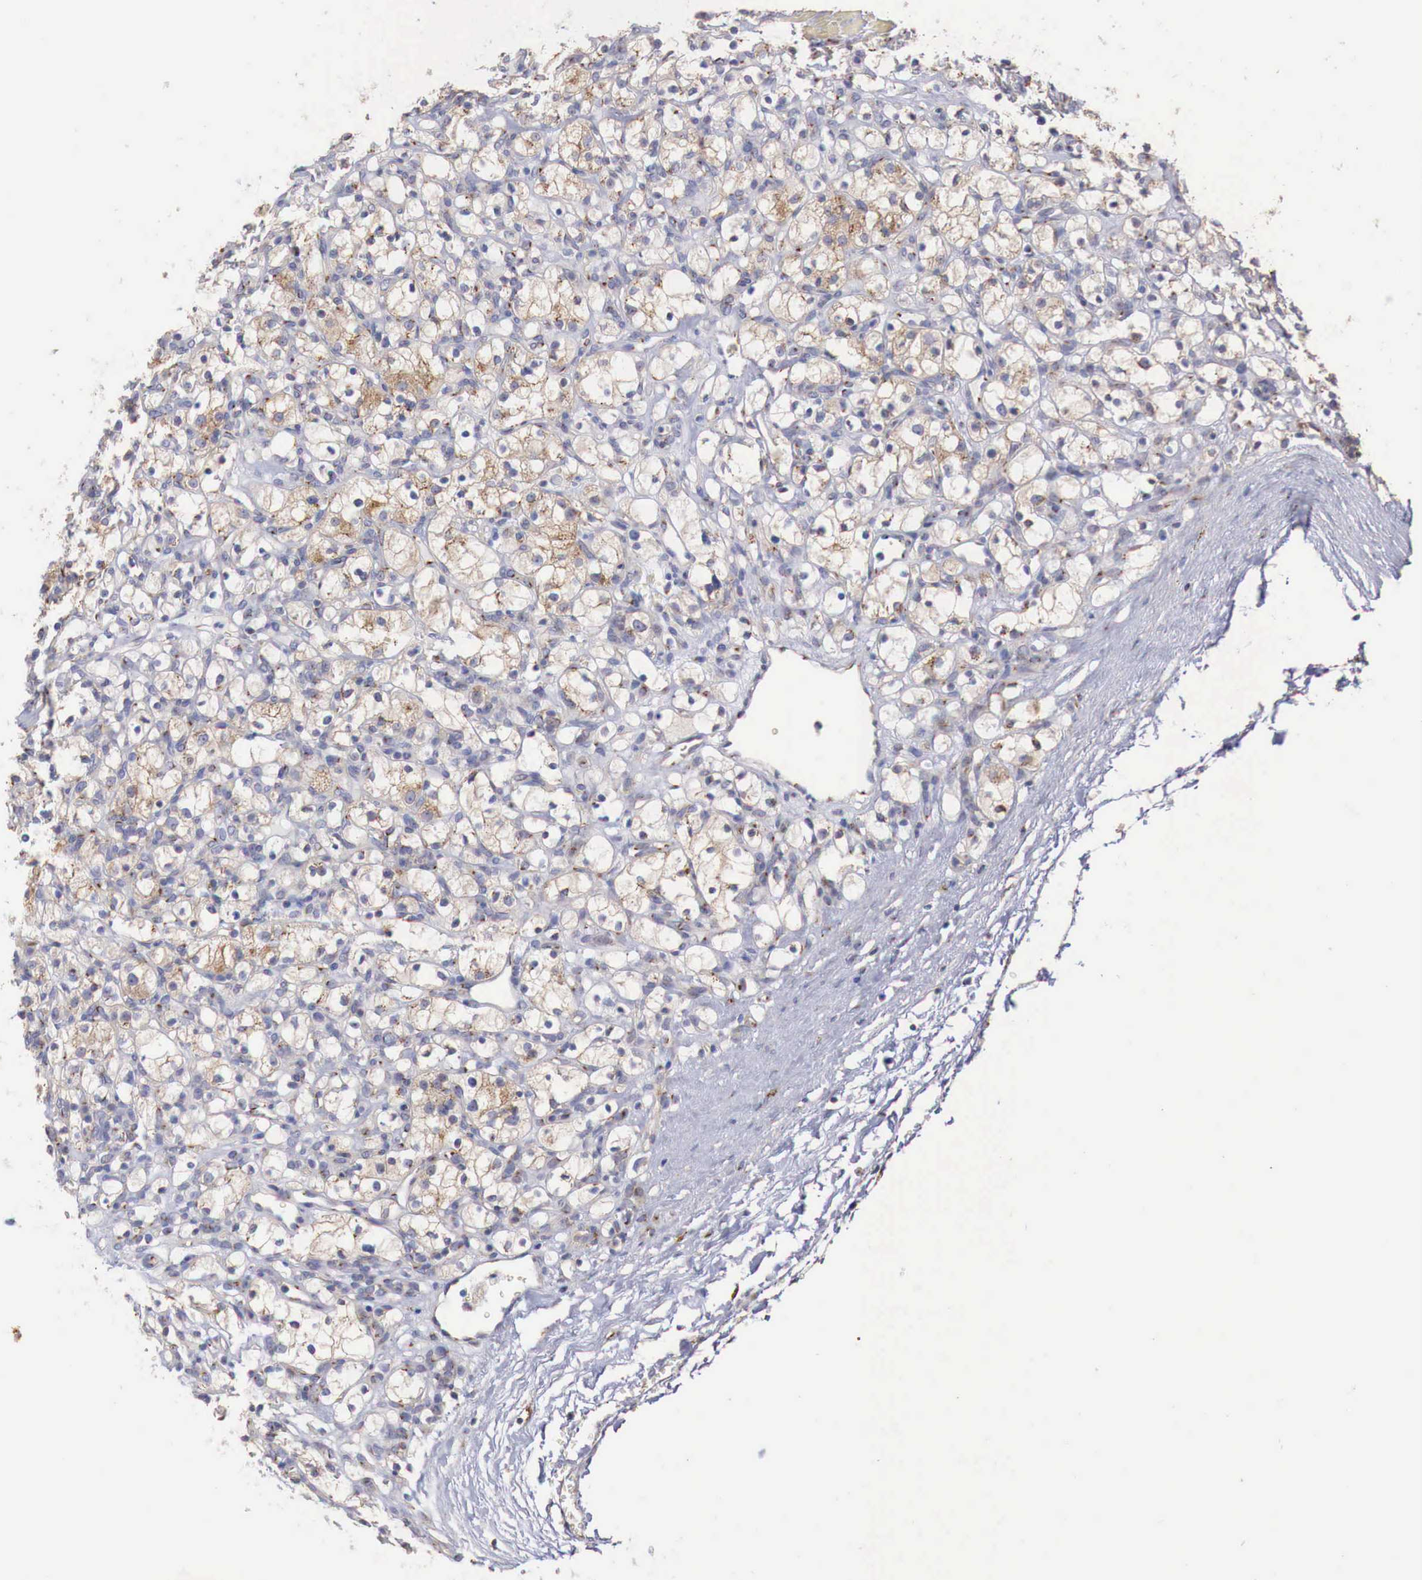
{"staining": {"intensity": "moderate", "quantity": "25%-75%", "location": "cytoplasmic/membranous"}, "tissue": "renal cancer", "cell_type": "Tumor cells", "image_type": "cancer", "snomed": [{"axis": "morphology", "description": "Adenocarcinoma, NOS"}, {"axis": "topography", "description": "Kidney"}], "caption": "Immunohistochemistry micrograph of neoplastic tissue: renal cancer (adenocarcinoma) stained using IHC reveals medium levels of moderate protein expression localized specifically in the cytoplasmic/membranous of tumor cells, appearing as a cytoplasmic/membranous brown color.", "gene": "SYAP1", "patient": {"sex": "female", "age": 83}}